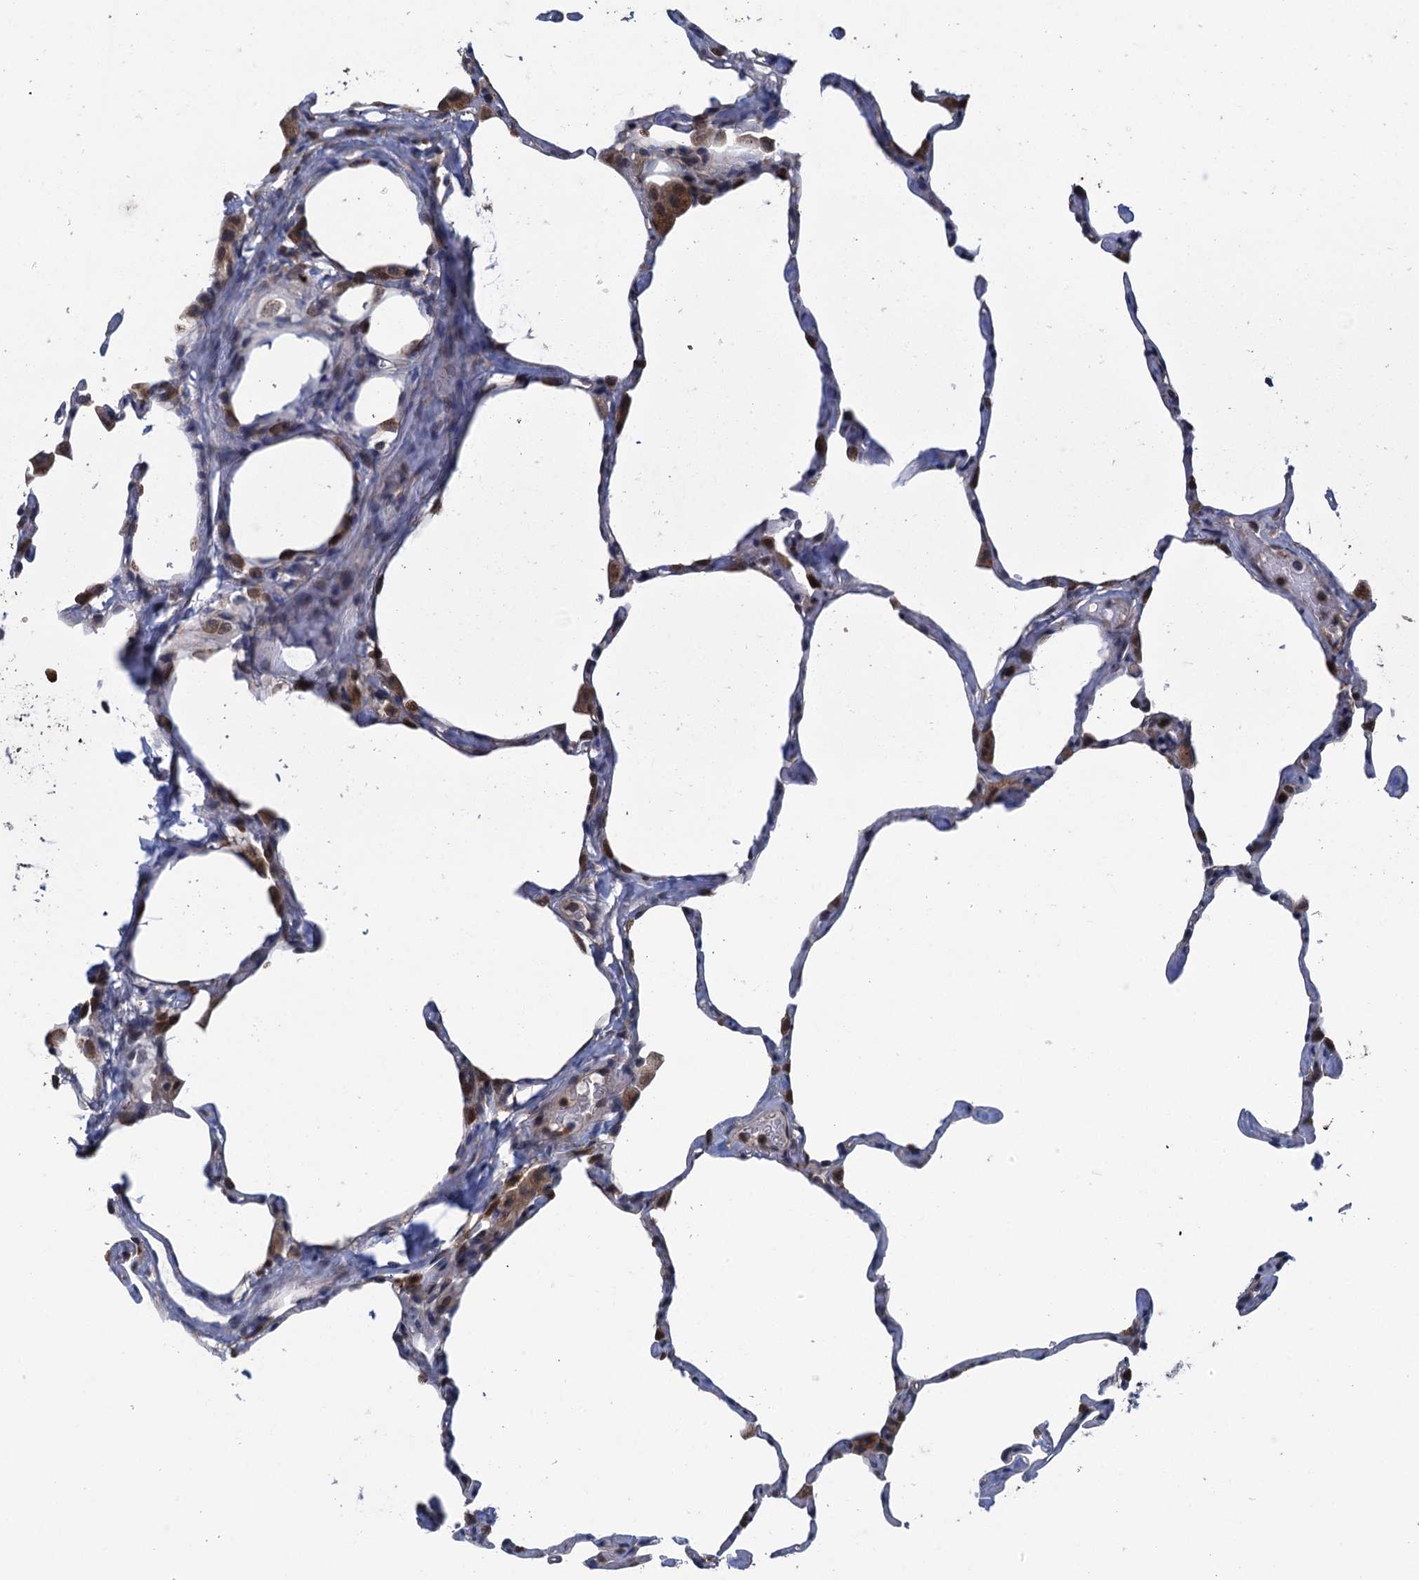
{"staining": {"intensity": "moderate", "quantity": "<25%", "location": "cytoplasmic/membranous"}, "tissue": "lung", "cell_type": "Alveolar cells", "image_type": "normal", "snomed": [{"axis": "morphology", "description": "Normal tissue, NOS"}, {"axis": "topography", "description": "Lung"}], "caption": "Immunohistochemistry histopathology image of normal human lung stained for a protein (brown), which reveals low levels of moderate cytoplasmic/membranous staining in approximately <25% of alveolar cells.", "gene": "CNTN5", "patient": {"sex": "male", "age": 65}}